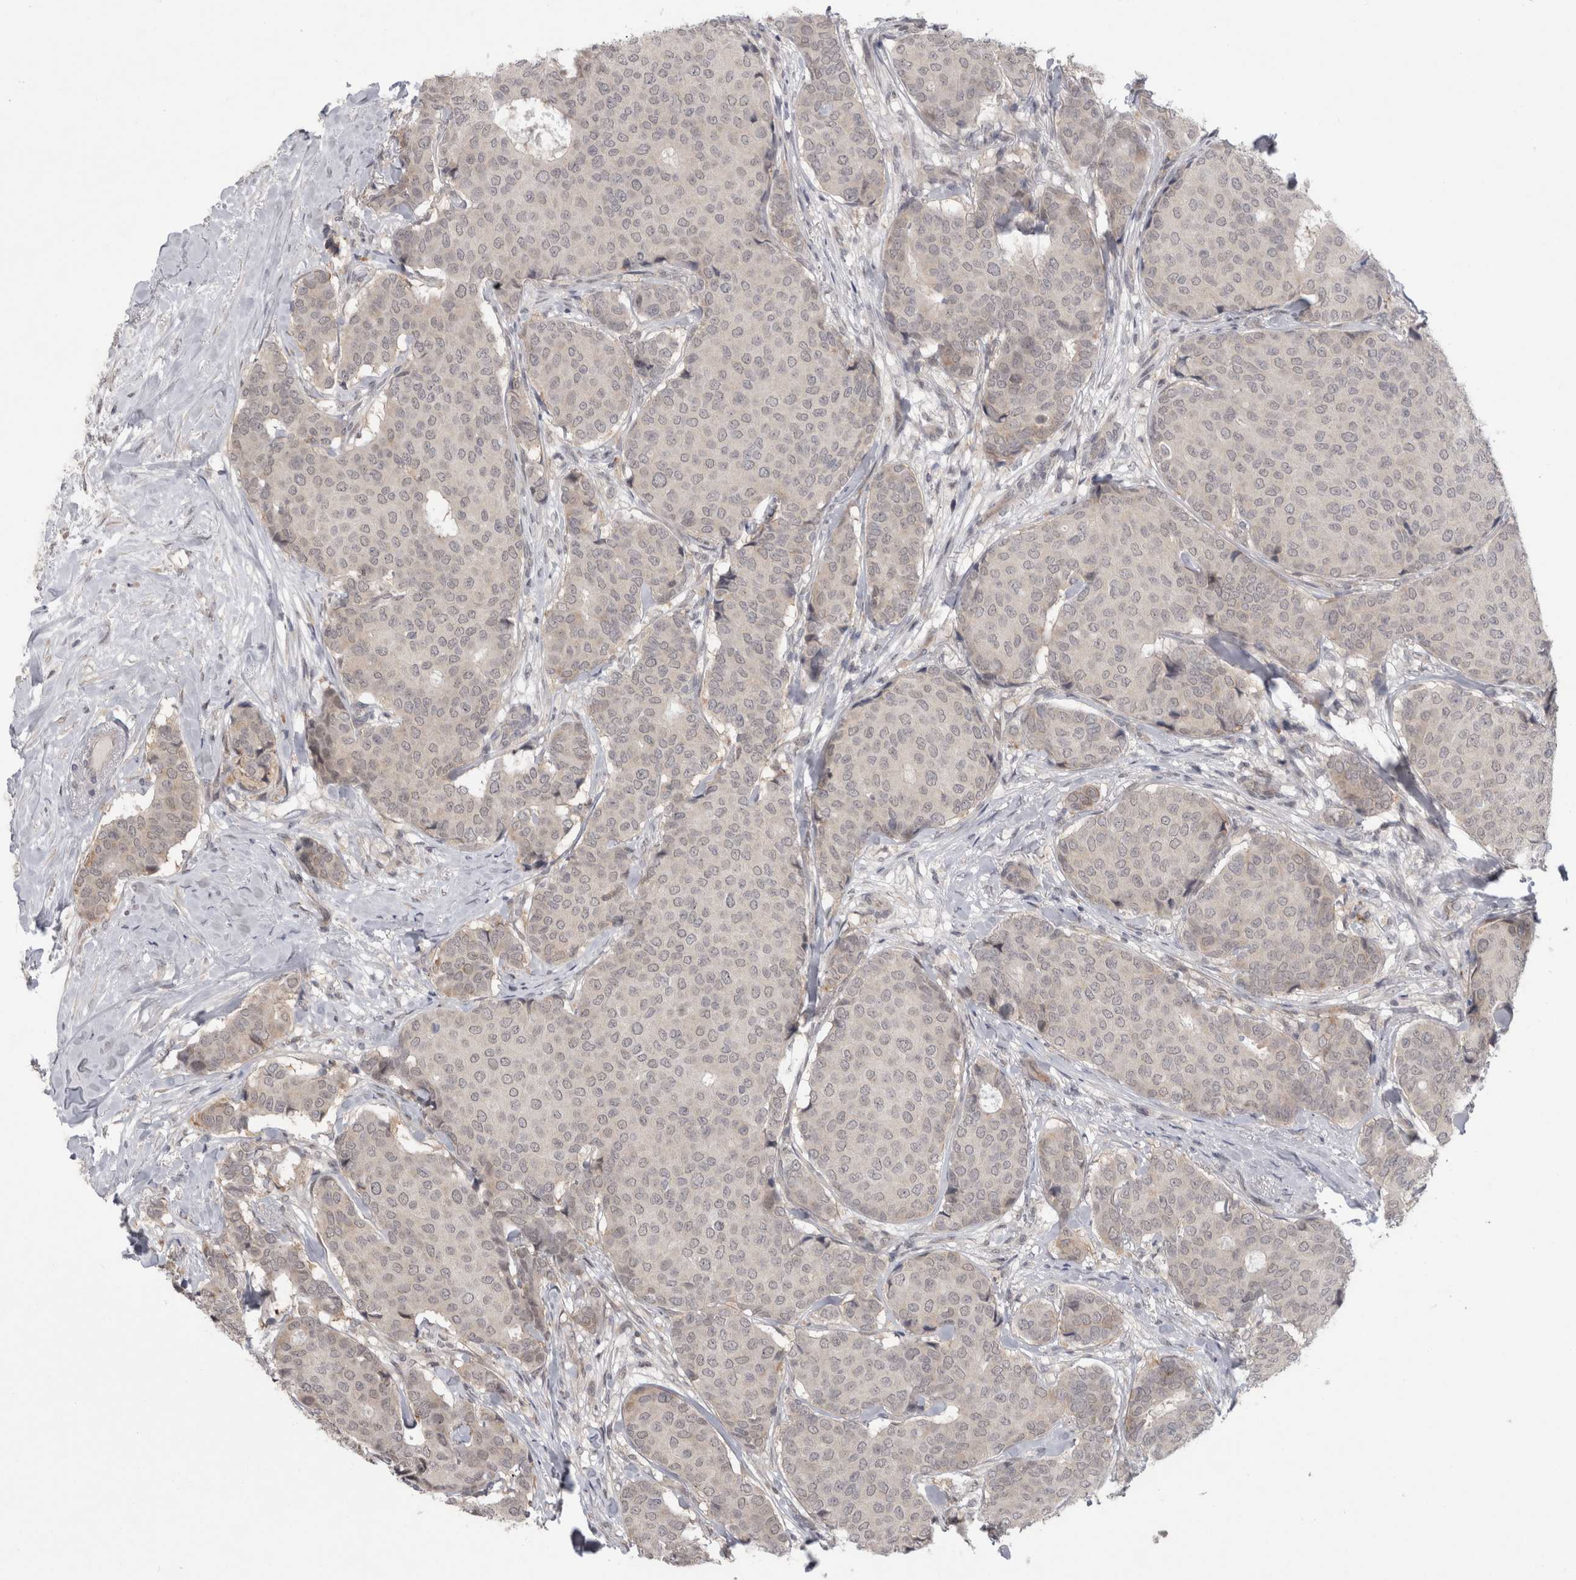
{"staining": {"intensity": "negative", "quantity": "none", "location": "none"}, "tissue": "breast cancer", "cell_type": "Tumor cells", "image_type": "cancer", "snomed": [{"axis": "morphology", "description": "Duct carcinoma"}, {"axis": "topography", "description": "Breast"}], "caption": "Human infiltrating ductal carcinoma (breast) stained for a protein using immunohistochemistry (IHC) displays no expression in tumor cells.", "gene": "MTBP", "patient": {"sex": "female", "age": 75}}